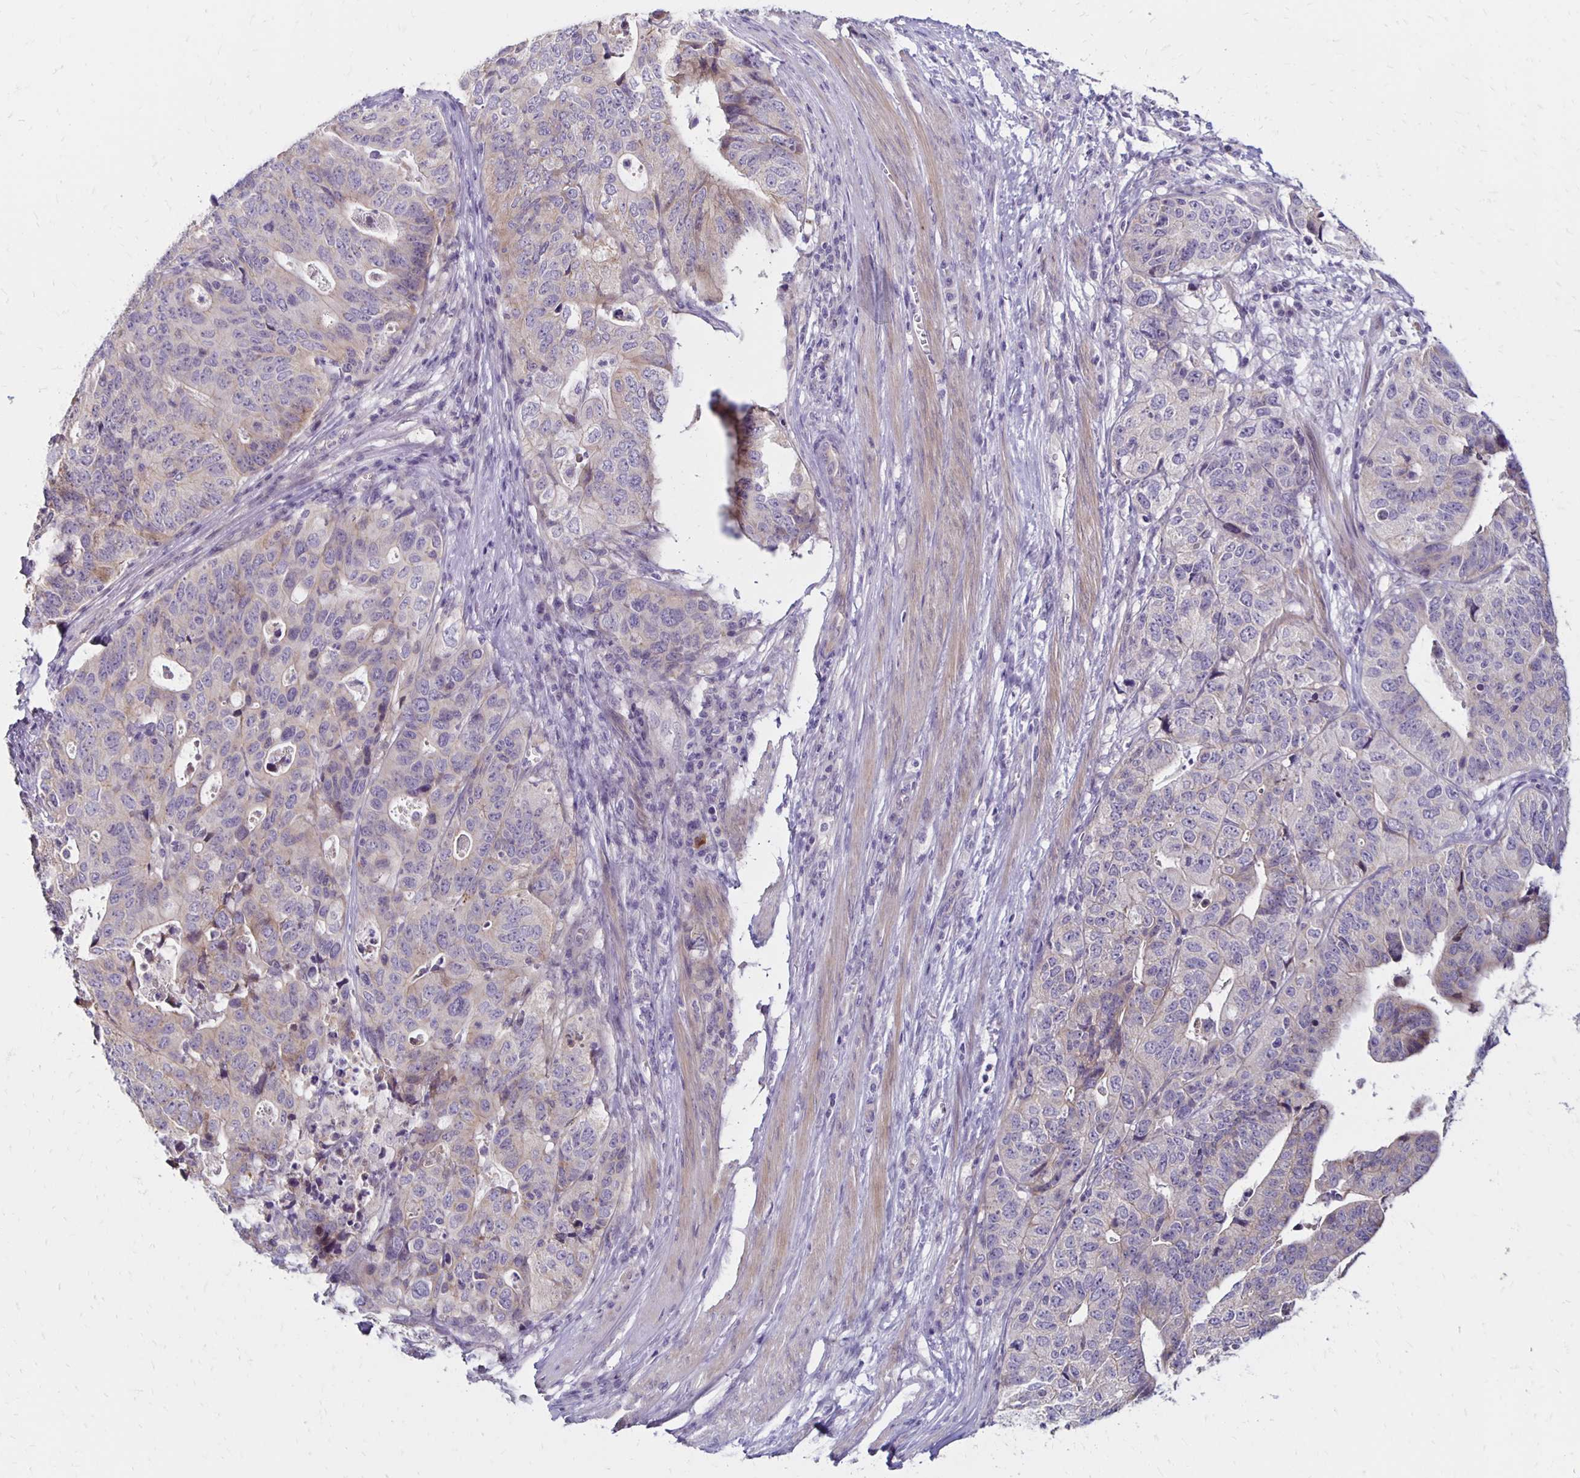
{"staining": {"intensity": "negative", "quantity": "none", "location": "none"}, "tissue": "stomach cancer", "cell_type": "Tumor cells", "image_type": "cancer", "snomed": [{"axis": "morphology", "description": "Adenocarcinoma, NOS"}, {"axis": "topography", "description": "Stomach, upper"}], "caption": "High magnification brightfield microscopy of stomach cancer (adenocarcinoma) stained with DAB (3,3'-diaminobenzidine) (brown) and counterstained with hematoxylin (blue): tumor cells show no significant staining.", "gene": "KATNBL1", "patient": {"sex": "female", "age": 67}}